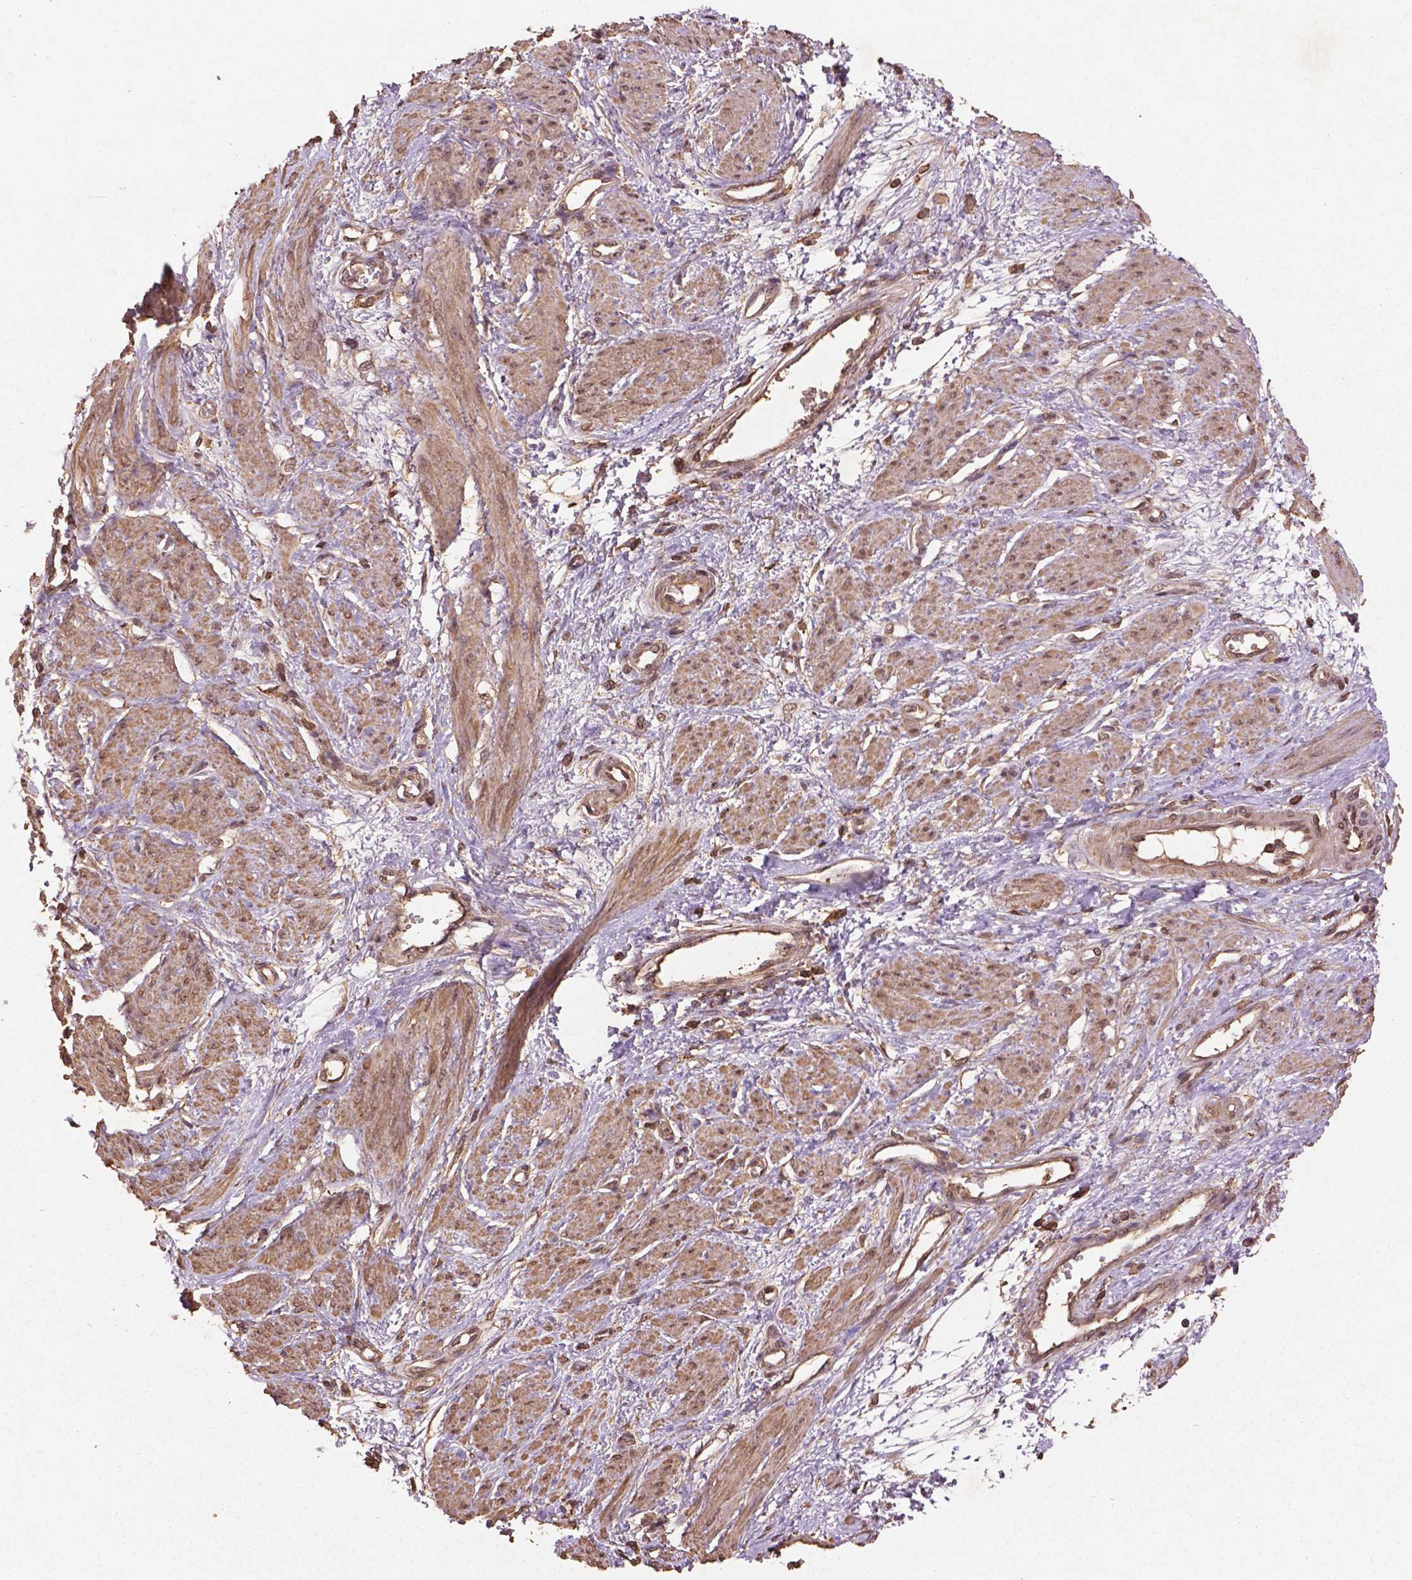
{"staining": {"intensity": "weak", "quantity": ">75%", "location": "cytoplasmic/membranous"}, "tissue": "smooth muscle", "cell_type": "Smooth muscle cells", "image_type": "normal", "snomed": [{"axis": "morphology", "description": "Normal tissue, NOS"}, {"axis": "topography", "description": "Smooth muscle"}, {"axis": "topography", "description": "Uterus"}], "caption": "An image of smooth muscle stained for a protein shows weak cytoplasmic/membranous brown staining in smooth muscle cells. (Stains: DAB (3,3'-diaminobenzidine) in brown, nuclei in blue, Microscopy: brightfield microscopy at high magnification).", "gene": "BABAM1", "patient": {"sex": "female", "age": 39}}